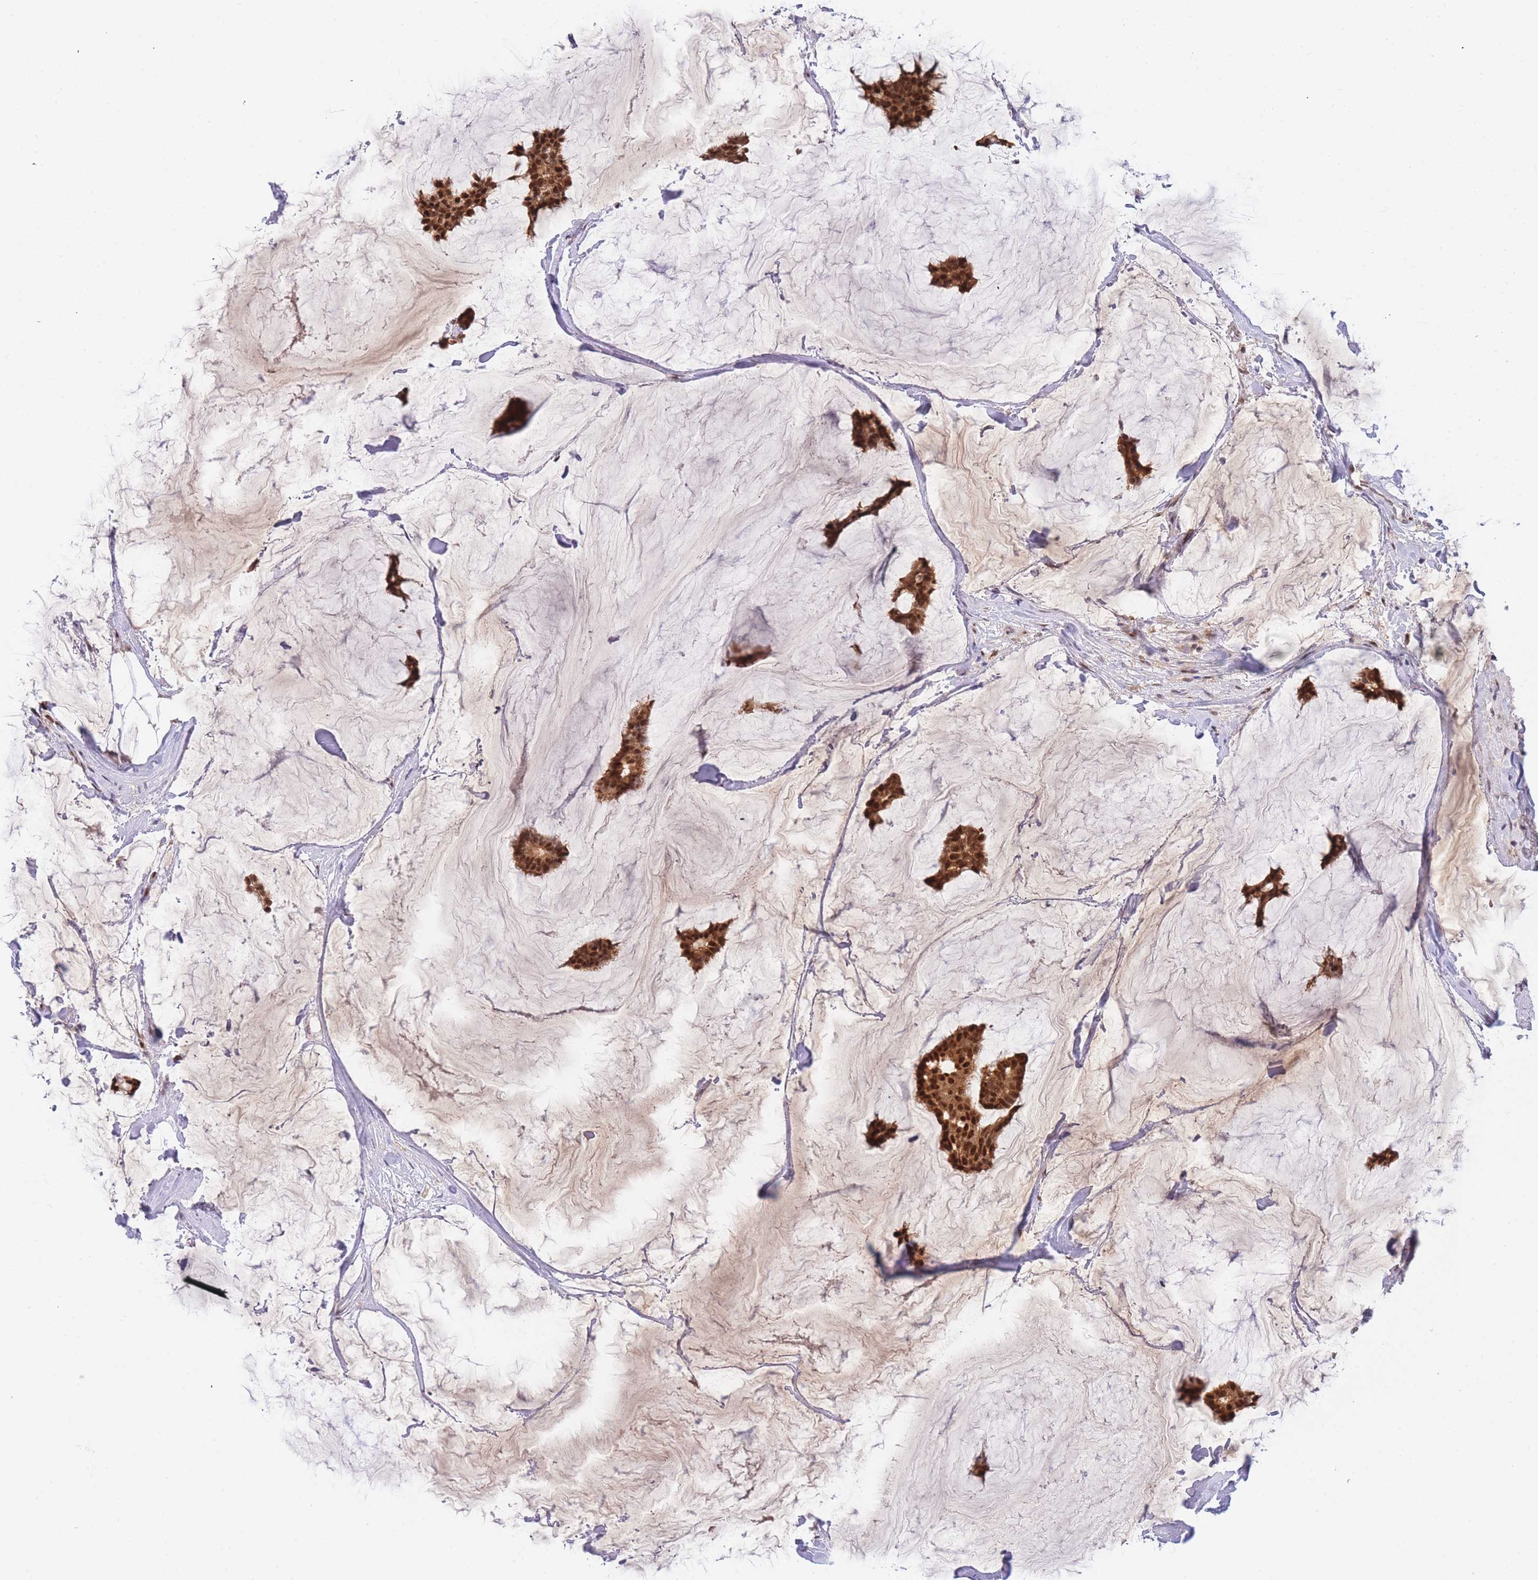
{"staining": {"intensity": "strong", "quantity": ">75%", "location": "cytoplasmic/membranous,nuclear"}, "tissue": "breast cancer", "cell_type": "Tumor cells", "image_type": "cancer", "snomed": [{"axis": "morphology", "description": "Duct carcinoma"}, {"axis": "topography", "description": "Breast"}], "caption": "This photomicrograph displays IHC staining of invasive ductal carcinoma (breast), with high strong cytoplasmic/membranous and nuclear staining in approximately >75% of tumor cells.", "gene": "DEAF1", "patient": {"sex": "female", "age": 93}}